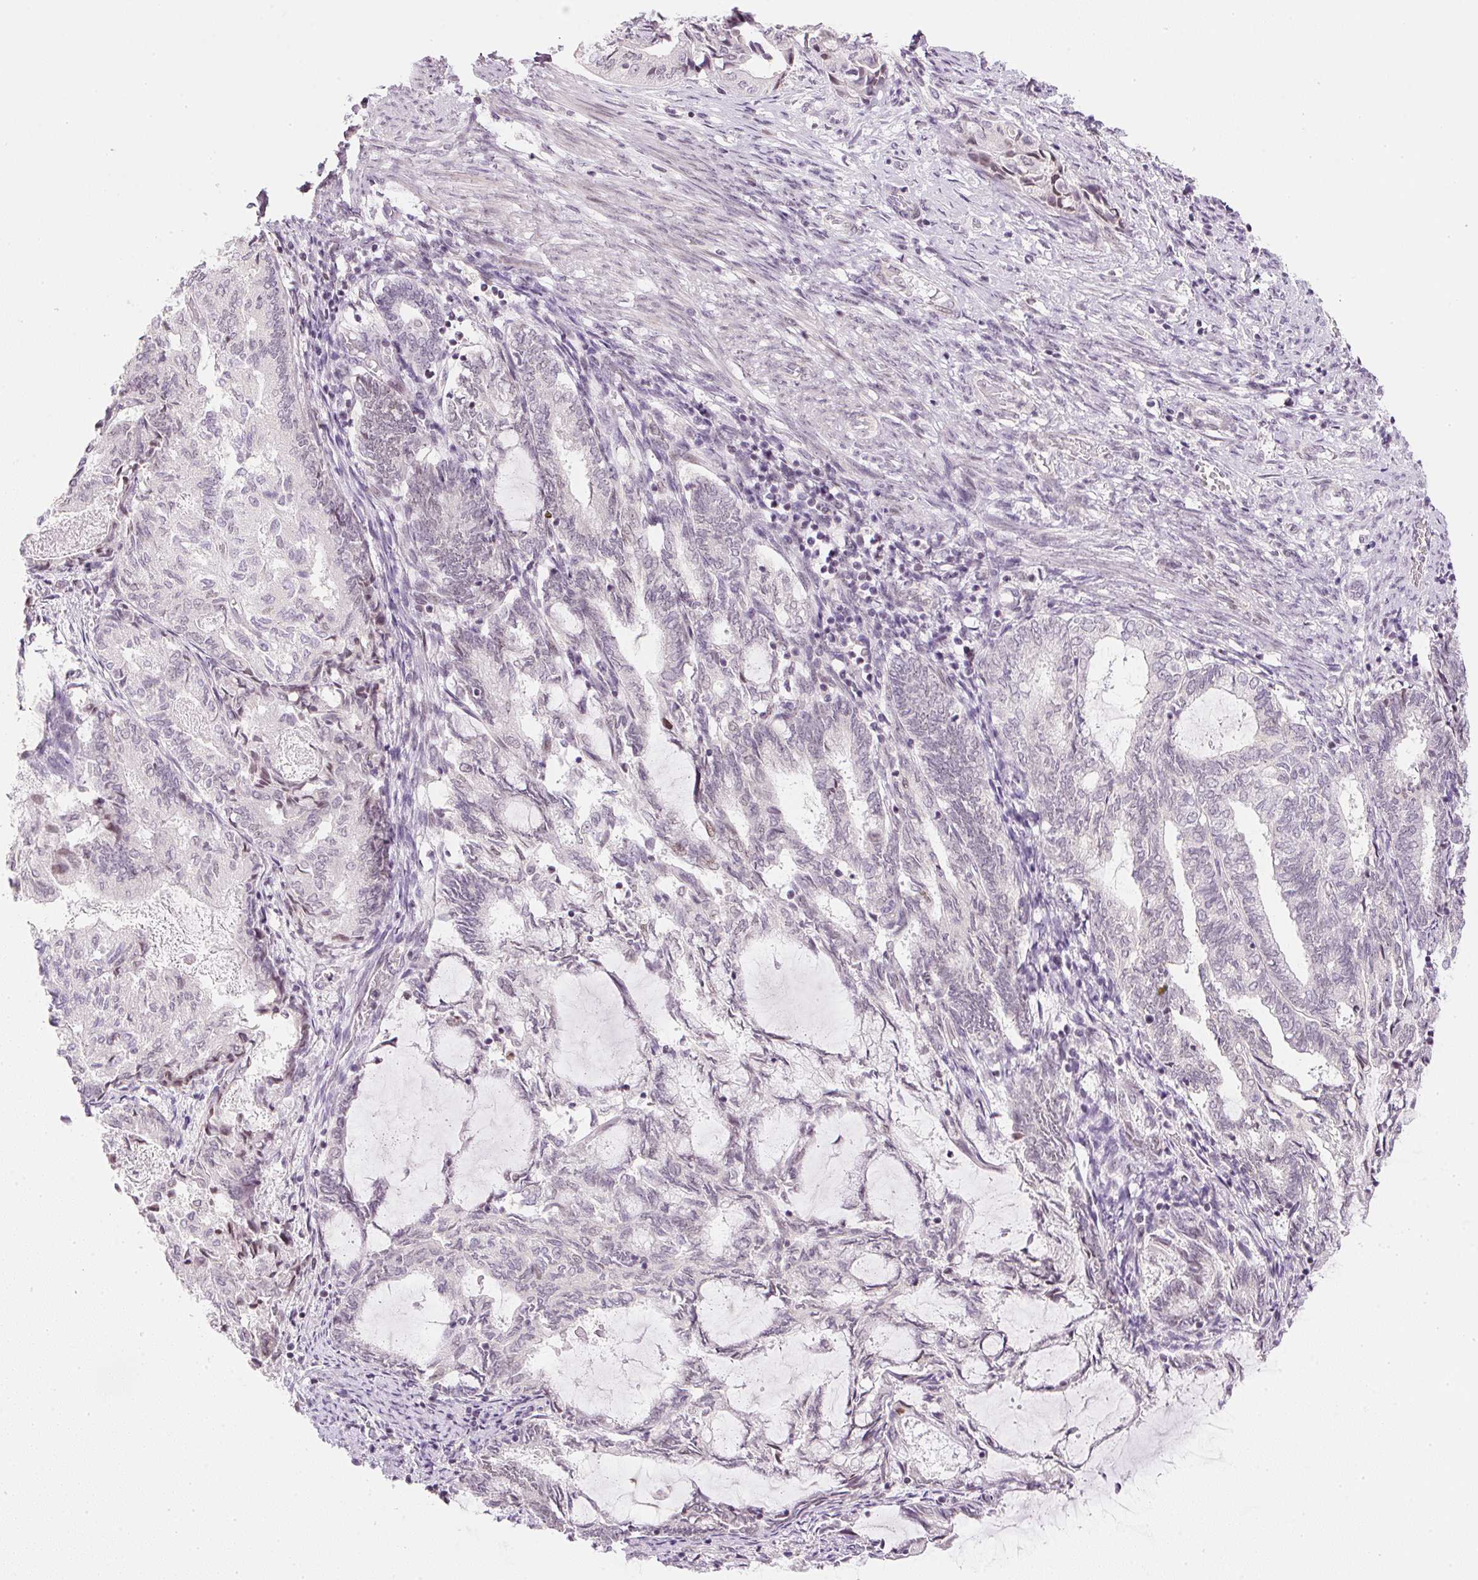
{"staining": {"intensity": "weak", "quantity": "25%-75%", "location": "nuclear"}, "tissue": "endometrial cancer", "cell_type": "Tumor cells", "image_type": "cancer", "snomed": [{"axis": "morphology", "description": "Adenocarcinoma, NOS"}, {"axis": "topography", "description": "Endometrium"}], "caption": "Immunohistochemistry staining of endometrial cancer, which reveals low levels of weak nuclear expression in about 25%-75% of tumor cells indicating weak nuclear protein expression. The staining was performed using DAB (brown) for protein detection and nuclei were counterstained in hematoxylin (blue).", "gene": "DPPA4", "patient": {"sex": "female", "age": 80}}